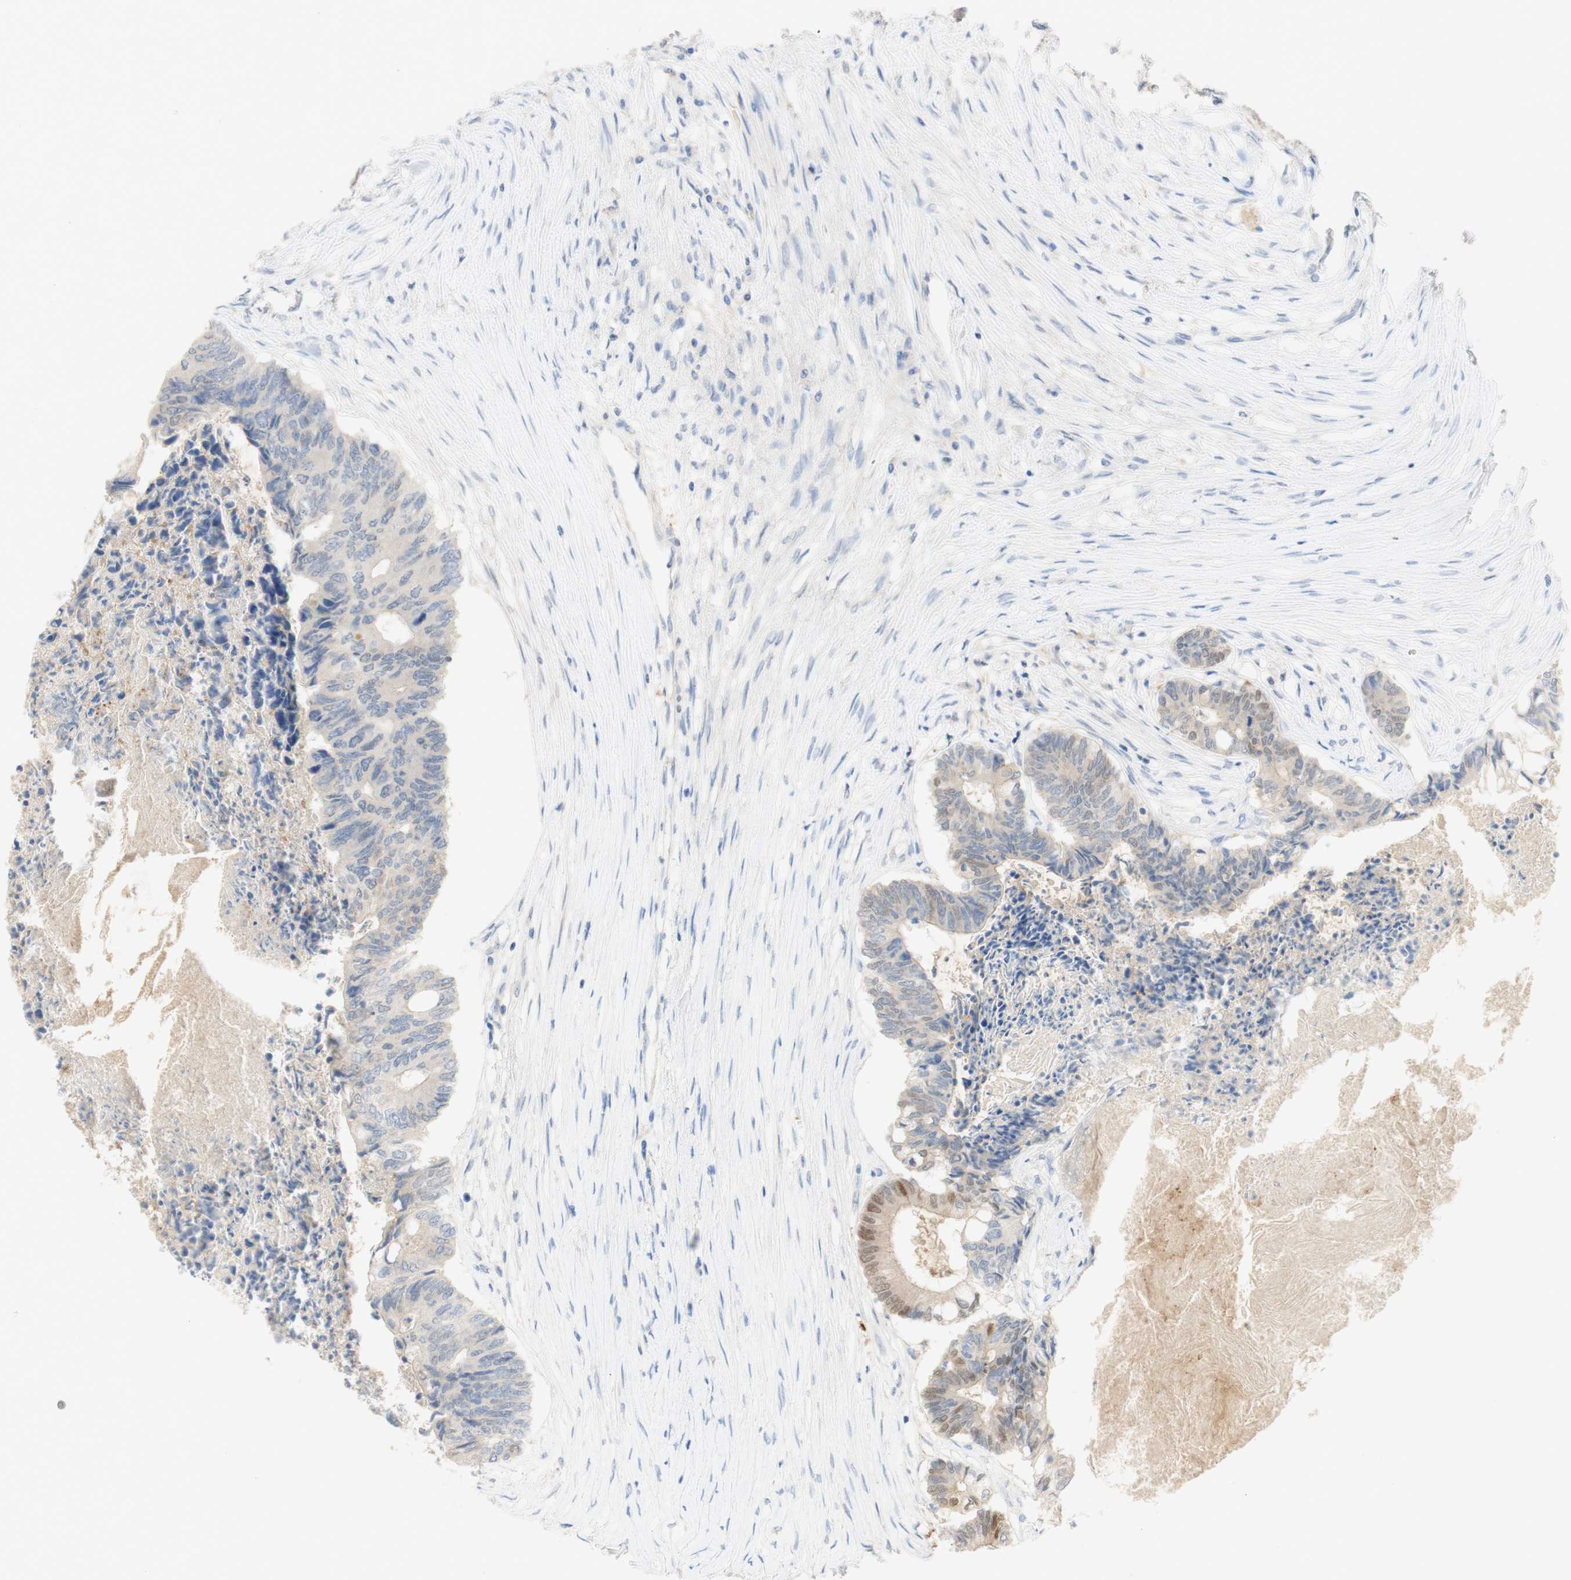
{"staining": {"intensity": "weak", "quantity": "25%-75%", "location": "nuclear"}, "tissue": "colorectal cancer", "cell_type": "Tumor cells", "image_type": "cancer", "snomed": [{"axis": "morphology", "description": "Adenocarcinoma, NOS"}, {"axis": "topography", "description": "Rectum"}], "caption": "Weak nuclear protein expression is appreciated in about 25%-75% of tumor cells in colorectal cancer (adenocarcinoma).", "gene": "SELENBP1", "patient": {"sex": "male", "age": 63}}